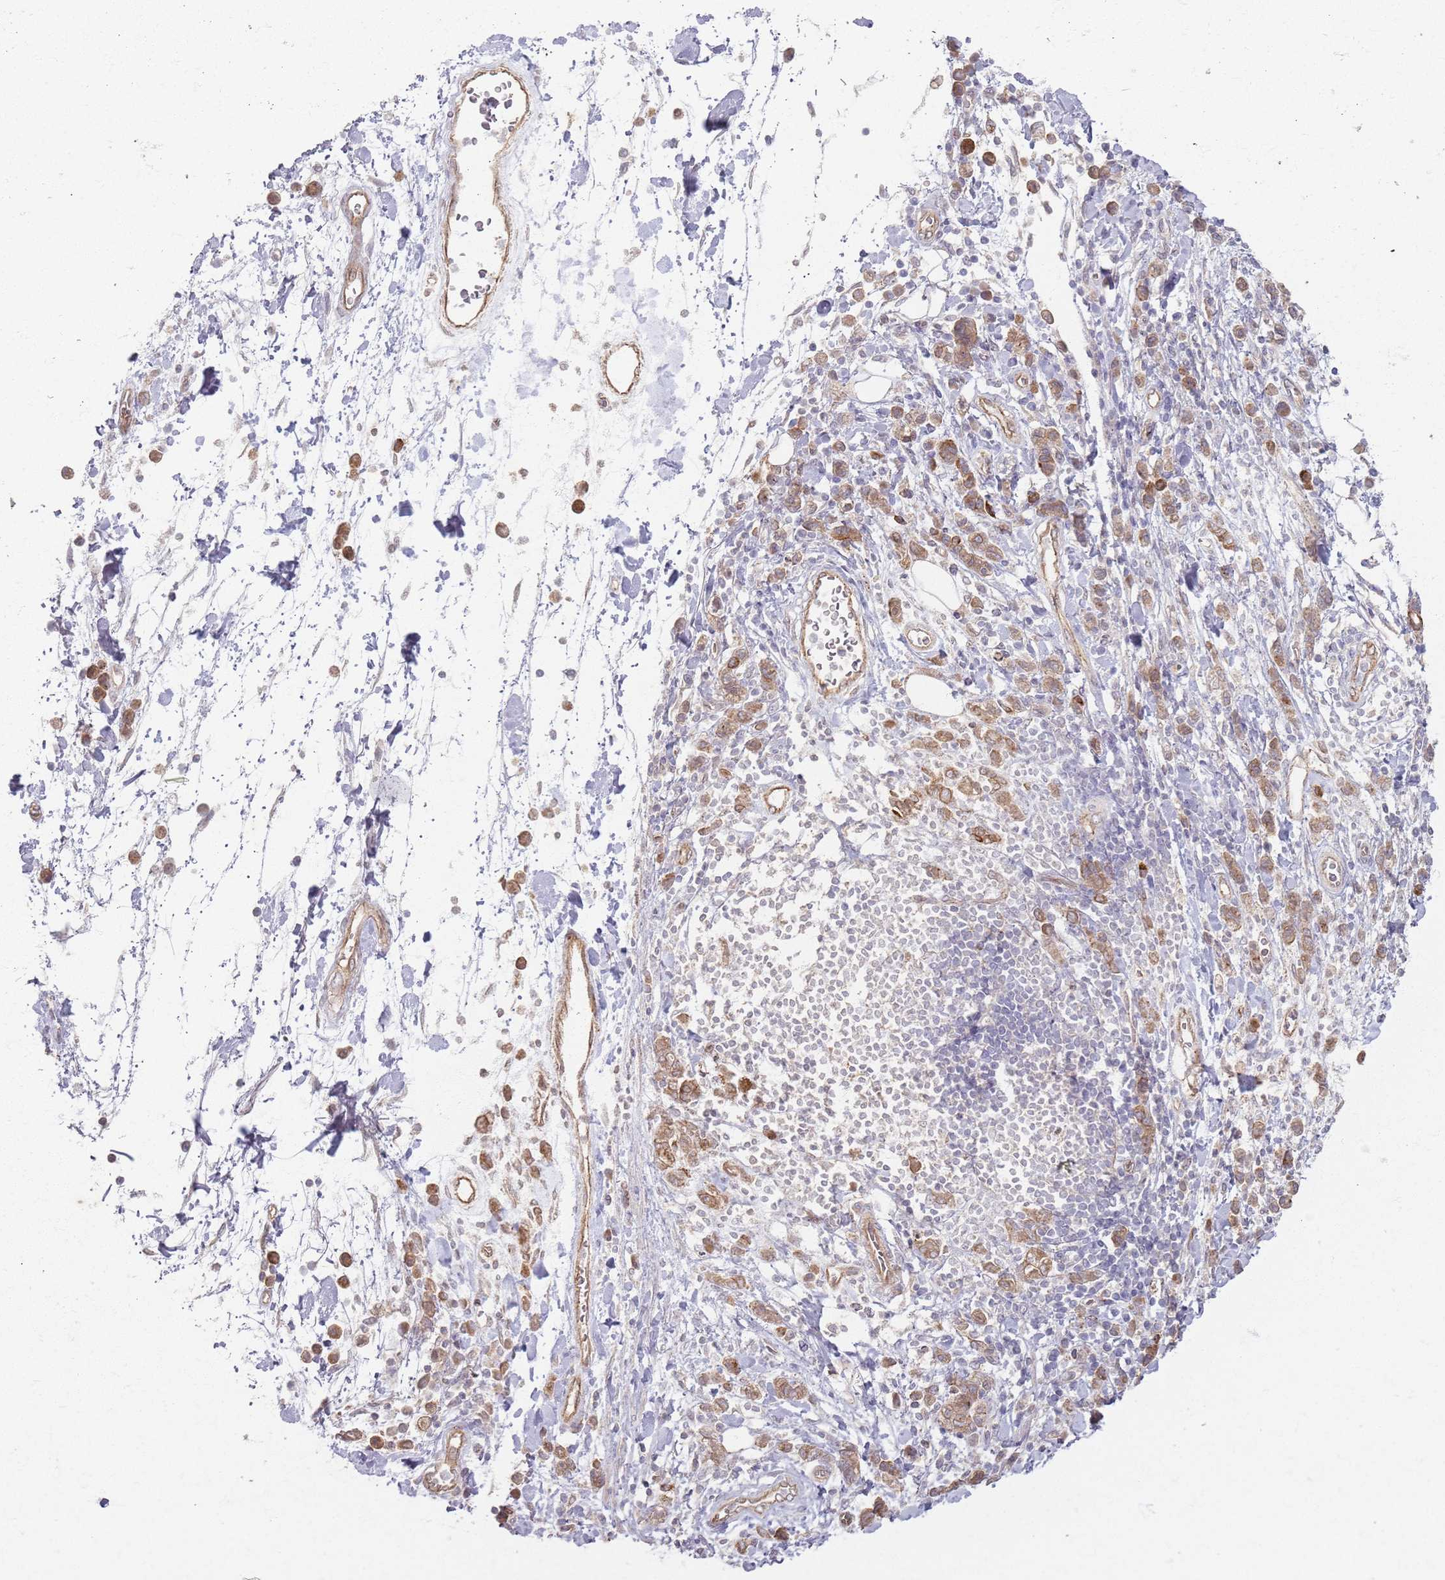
{"staining": {"intensity": "moderate", "quantity": ">75%", "location": "cytoplasmic/membranous"}, "tissue": "stomach cancer", "cell_type": "Tumor cells", "image_type": "cancer", "snomed": [{"axis": "morphology", "description": "Adenocarcinoma, NOS"}, {"axis": "topography", "description": "Stomach"}], "caption": "Immunohistochemical staining of stomach cancer (adenocarcinoma) demonstrates medium levels of moderate cytoplasmic/membranous protein staining in about >75% of tumor cells.", "gene": "KCNA5", "patient": {"sex": "male", "age": 77}}